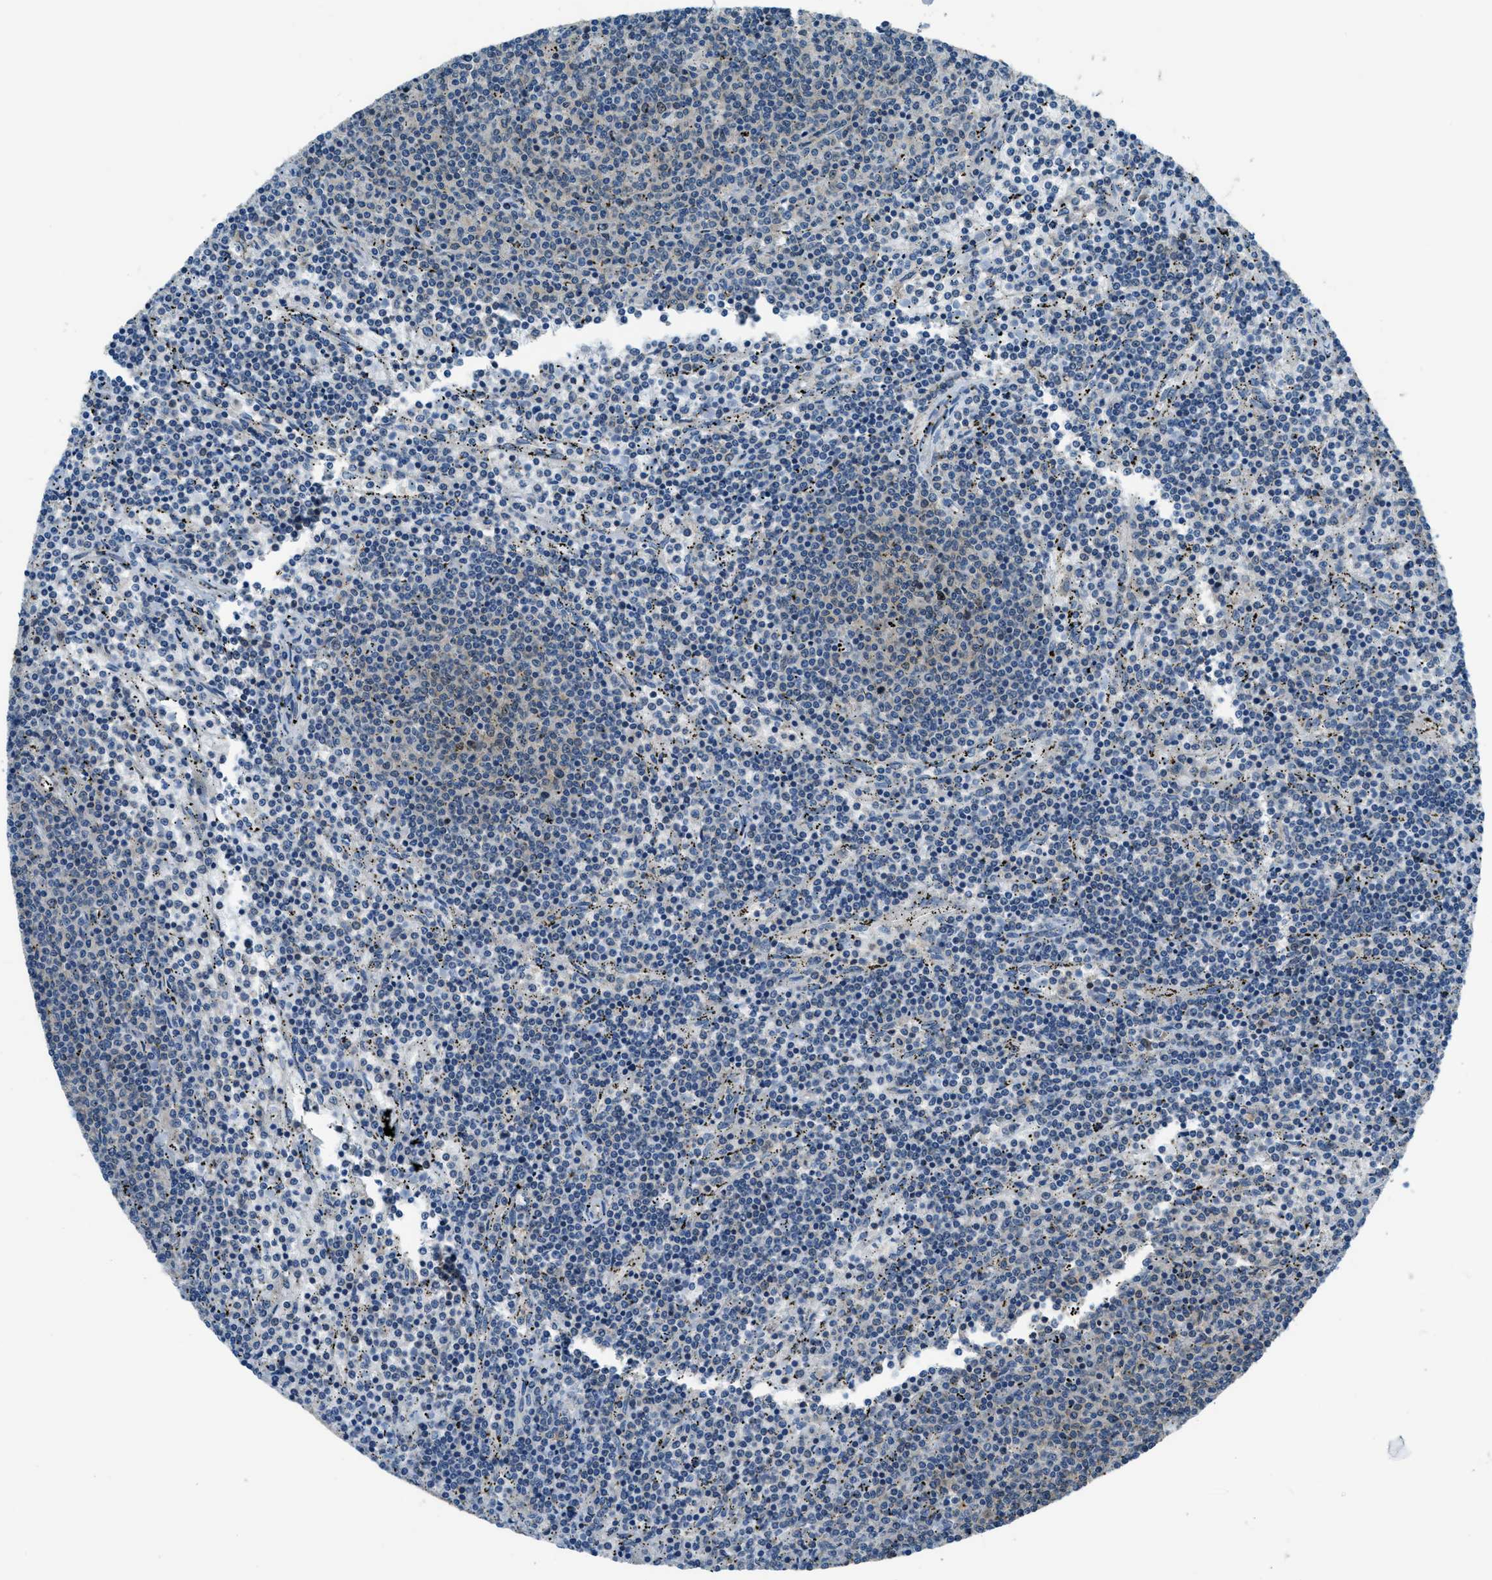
{"staining": {"intensity": "negative", "quantity": "none", "location": "none"}, "tissue": "lymphoma", "cell_type": "Tumor cells", "image_type": "cancer", "snomed": [{"axis": "morphology", "description": "Malignant lymphoma, non-Hodgkin's type, Low grade"}, {"axis": "topography", "description": "Spleen"}], "caption": "IHC photomicrograph of low-grade malignant lymphoma, non-Hodgkin's type stained for a protein (brown), which exhibits no positivity in tumor cells.", "gene": "ARFGAP2", "patient": {"sex": "female", "age": 50}}